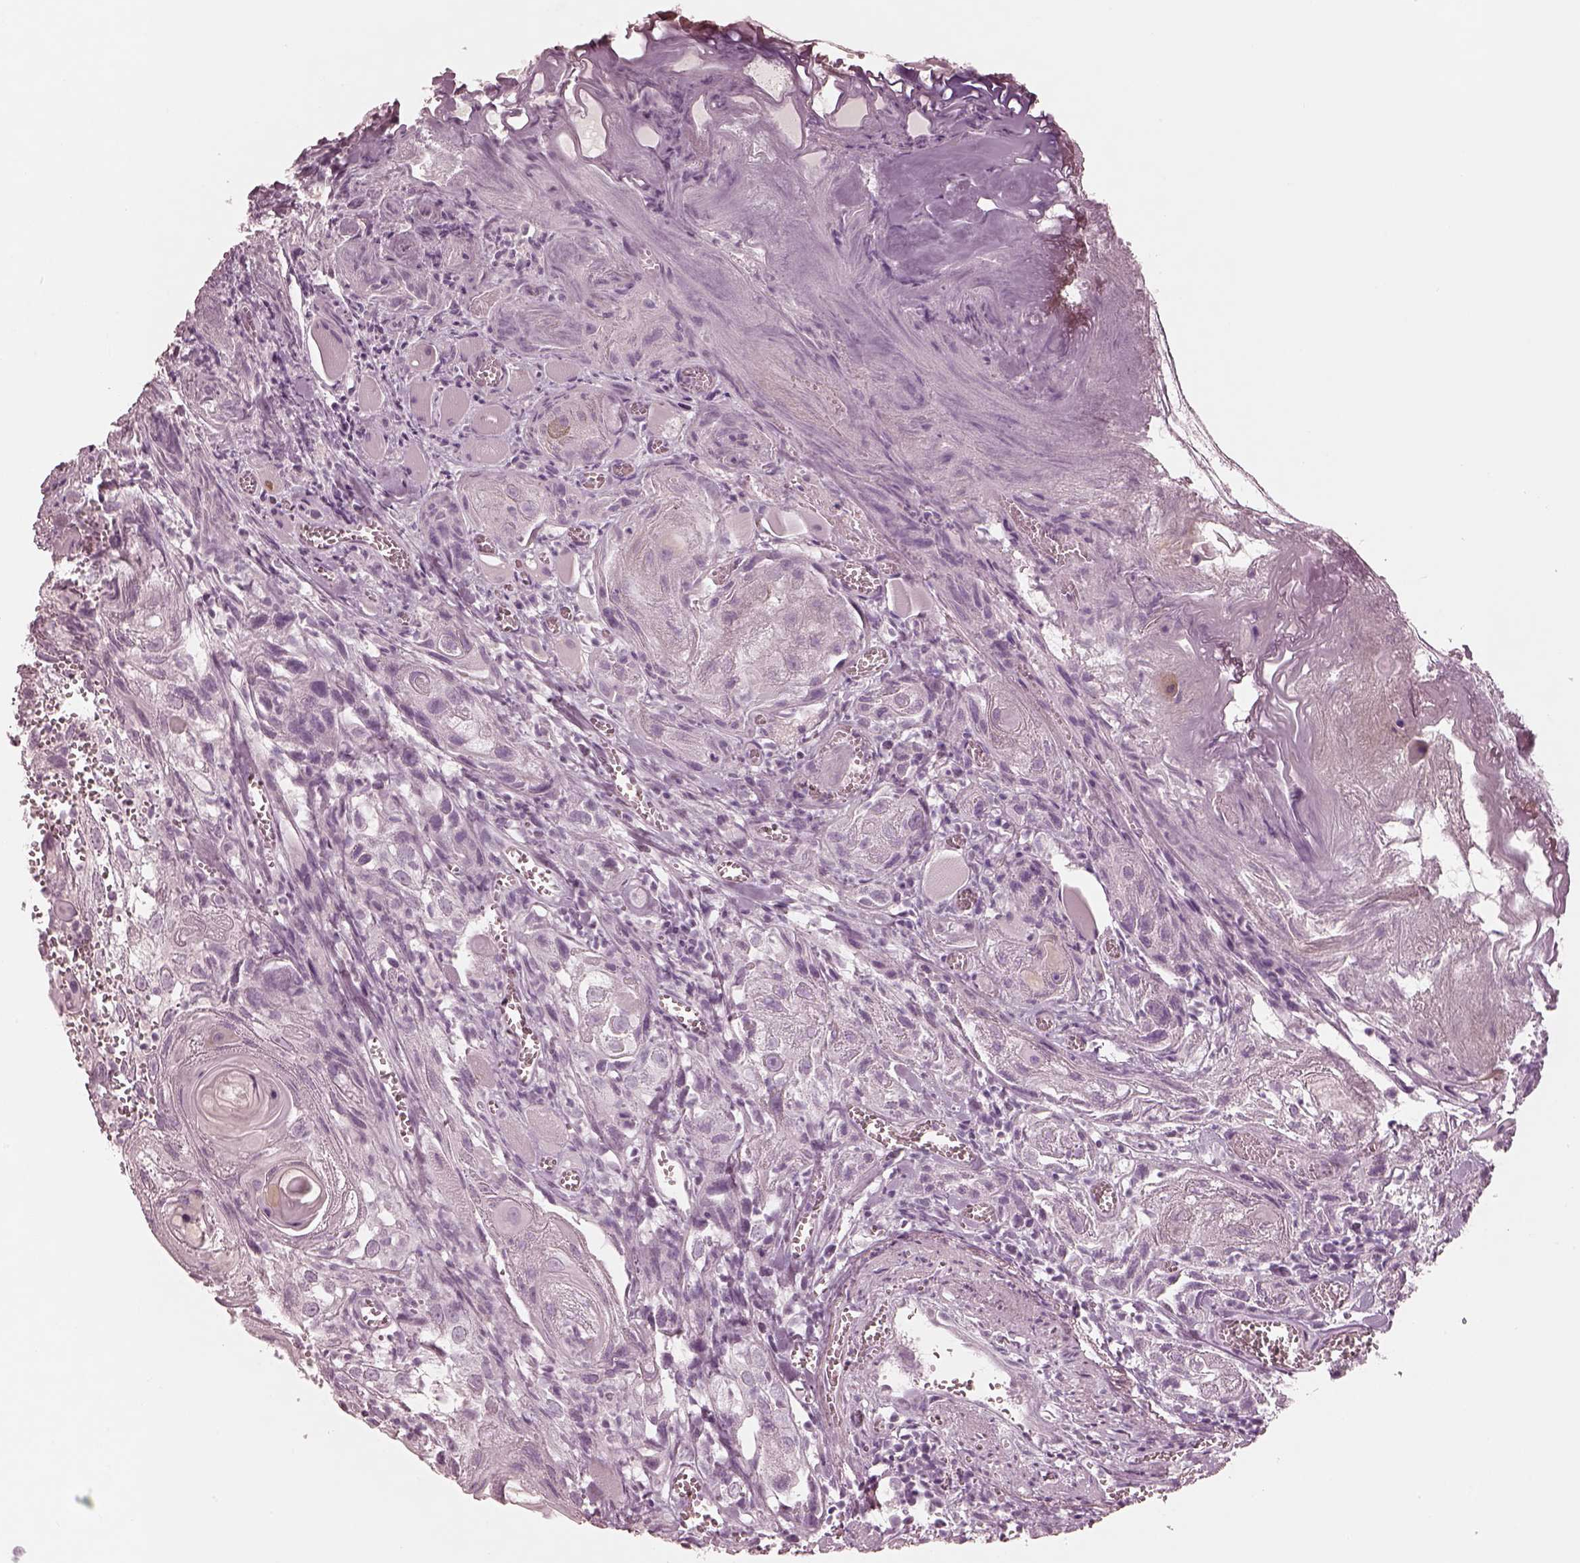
{"staining": {"intensity": "negative", "quantity": "none", "location": "none"}, "tissue": "head and neck cancer", "cell_type": "Tumor cells", "image_type": "cancer", "snomed": [{"axis": "morphology", "description": "Squamous cell carcinoma, NOS"}, {"axis": "topography", "description": "Head-Neck"}], "caption": "Tumor cells show no significant protein staining in squamous cell carcinoma (head and neck).", "gene": "PON3", "patient": {"sex": "female", "age": 80}}